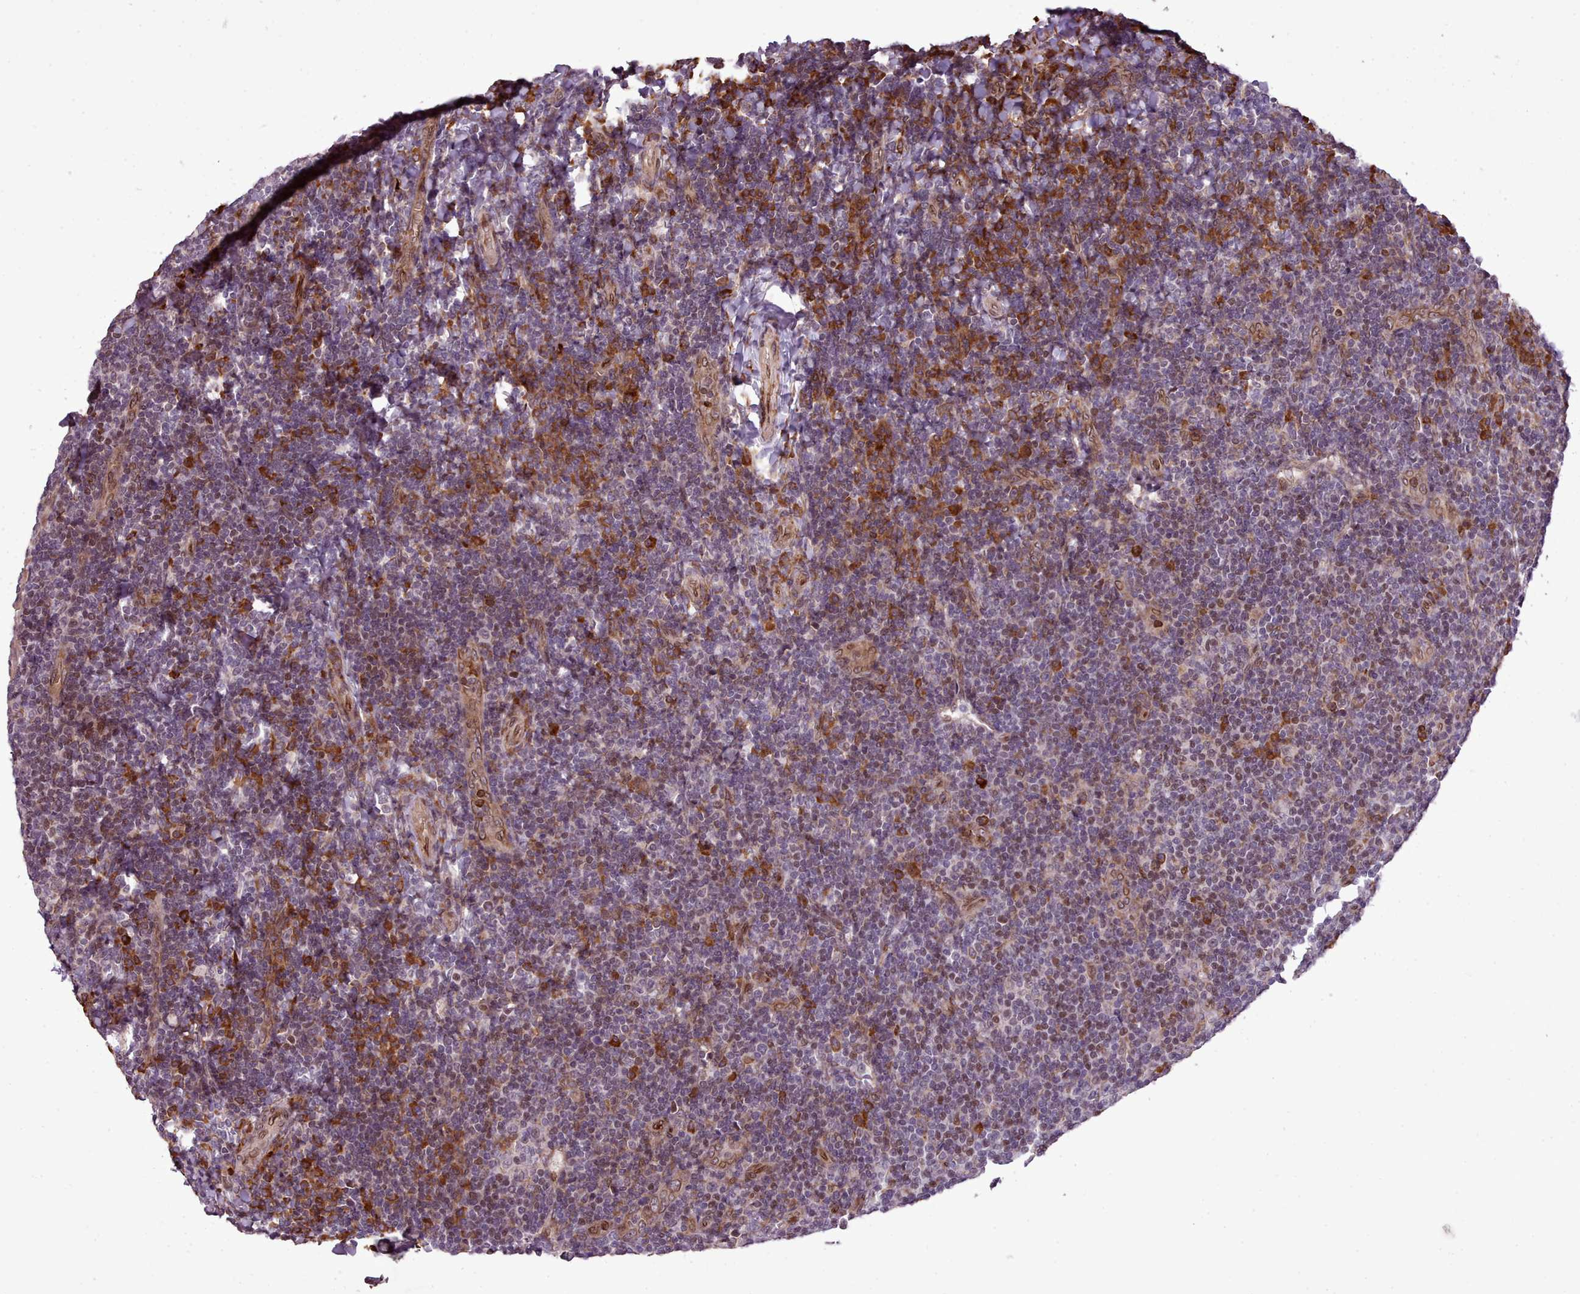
{"staining": {"intensity": "strong", "quantity": "<25%", "location": "cytoplasmic/membranous"}, "tissue": "tonsil", "cell_type": "Germinal center cells", "image_type": "normal", "snomed": [{"axis": "morphology", "description": "Normal tissue, NOS"}, {"axis": "topography", "description": "Tonsil"}], "caption": "Benign tonsil reveals strong cytoplasmic/membranous staining in approximately <25% of germinal center cells The protein of interest is stained brown, and the nuclei are stained in blue (DAB IHC with brightfield microscopy, high magnification)..", "gene": "CABP1", "patient": {"sex": "male", "age": 17}}